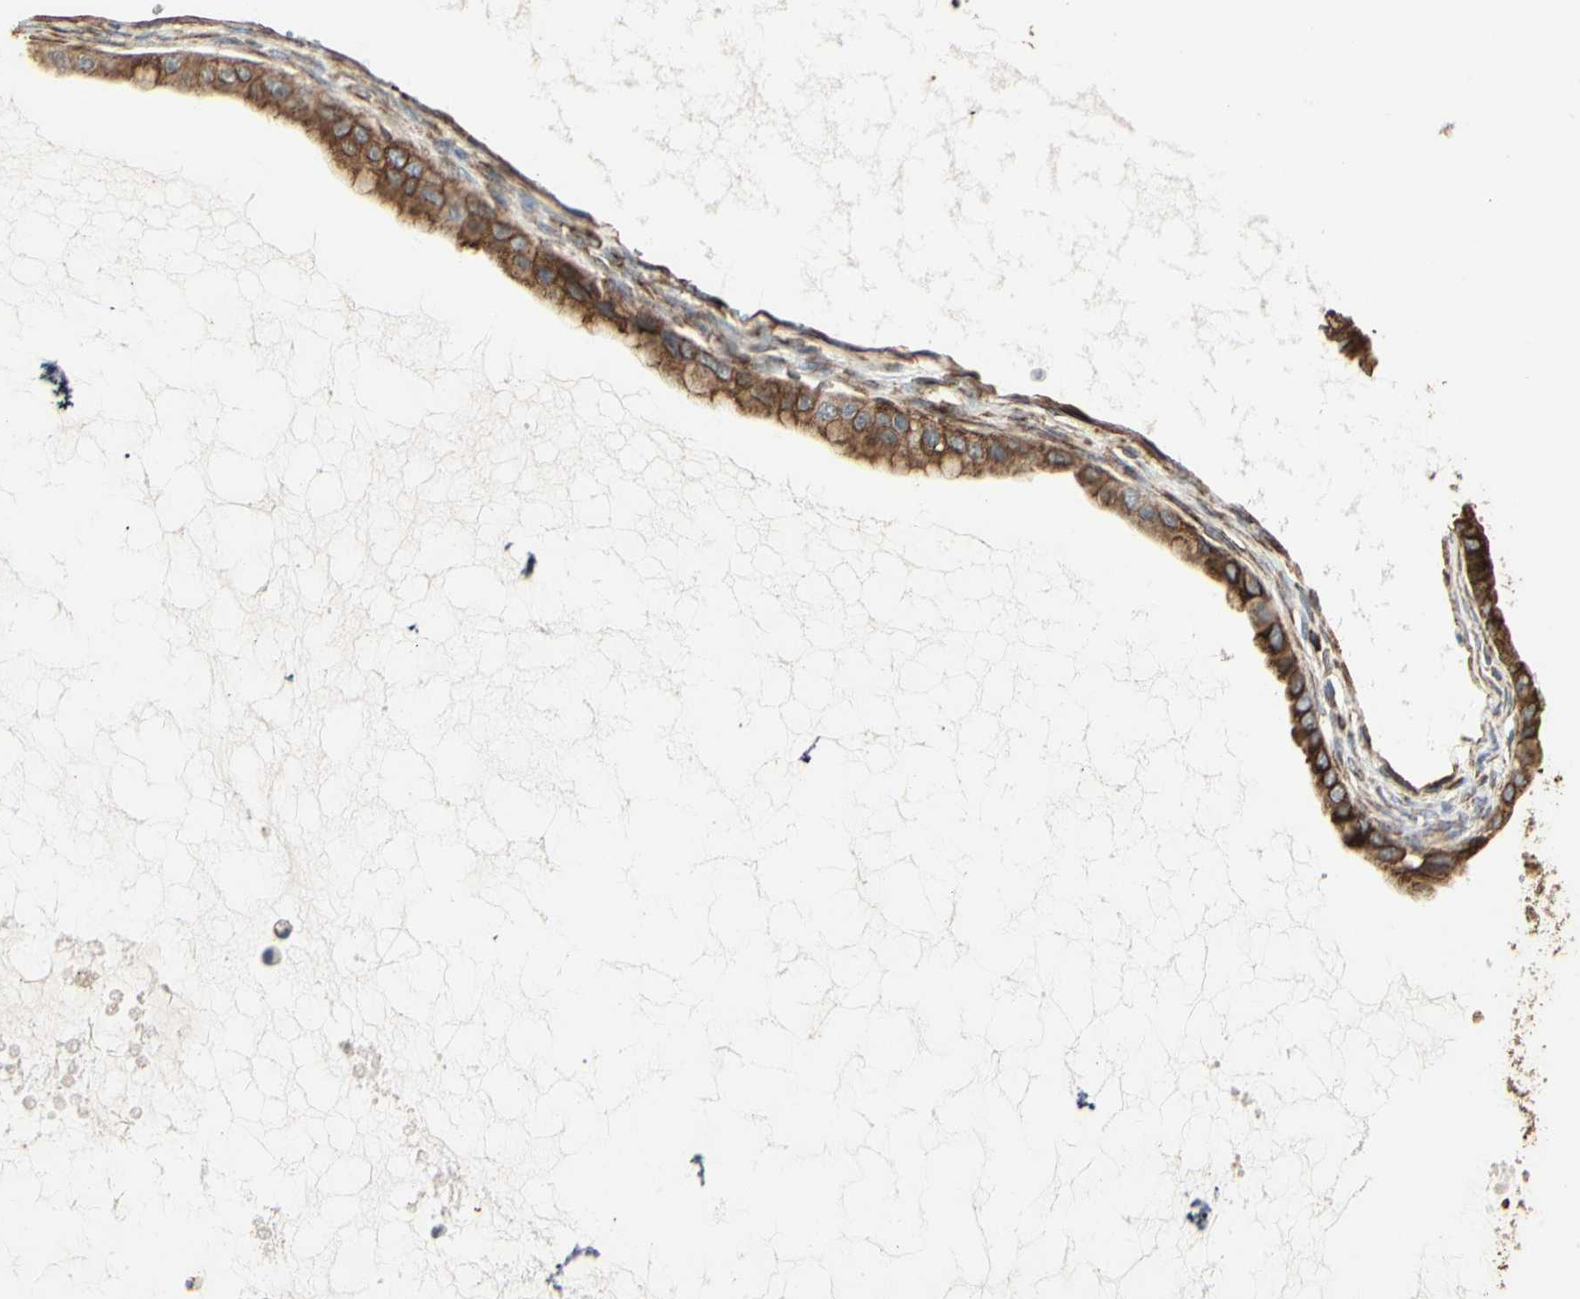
{"staining": {"intensity": "weak", "quantity": ">75%", "location": "cytoplasmic/membranous"}, "tissue": "ovarian cancer", "cell_type": "Tumor cells", "image_type": "cancer", "snomed": [{"axis": "morphology", "description": "Cystadenocarcinoma, mucinous, NOS"}, {"axis": "topography", "description": "Ovary"}], "caption": "Immunohistochemical staining of human ovarian mucinous cystadenocarcinoma shows low levels of weak cytoplasmic/membranous positivity in approximately >75% of tumor cells.", "gene": "TUBA1A", "patient": {"sex": "female", "age": 80}}